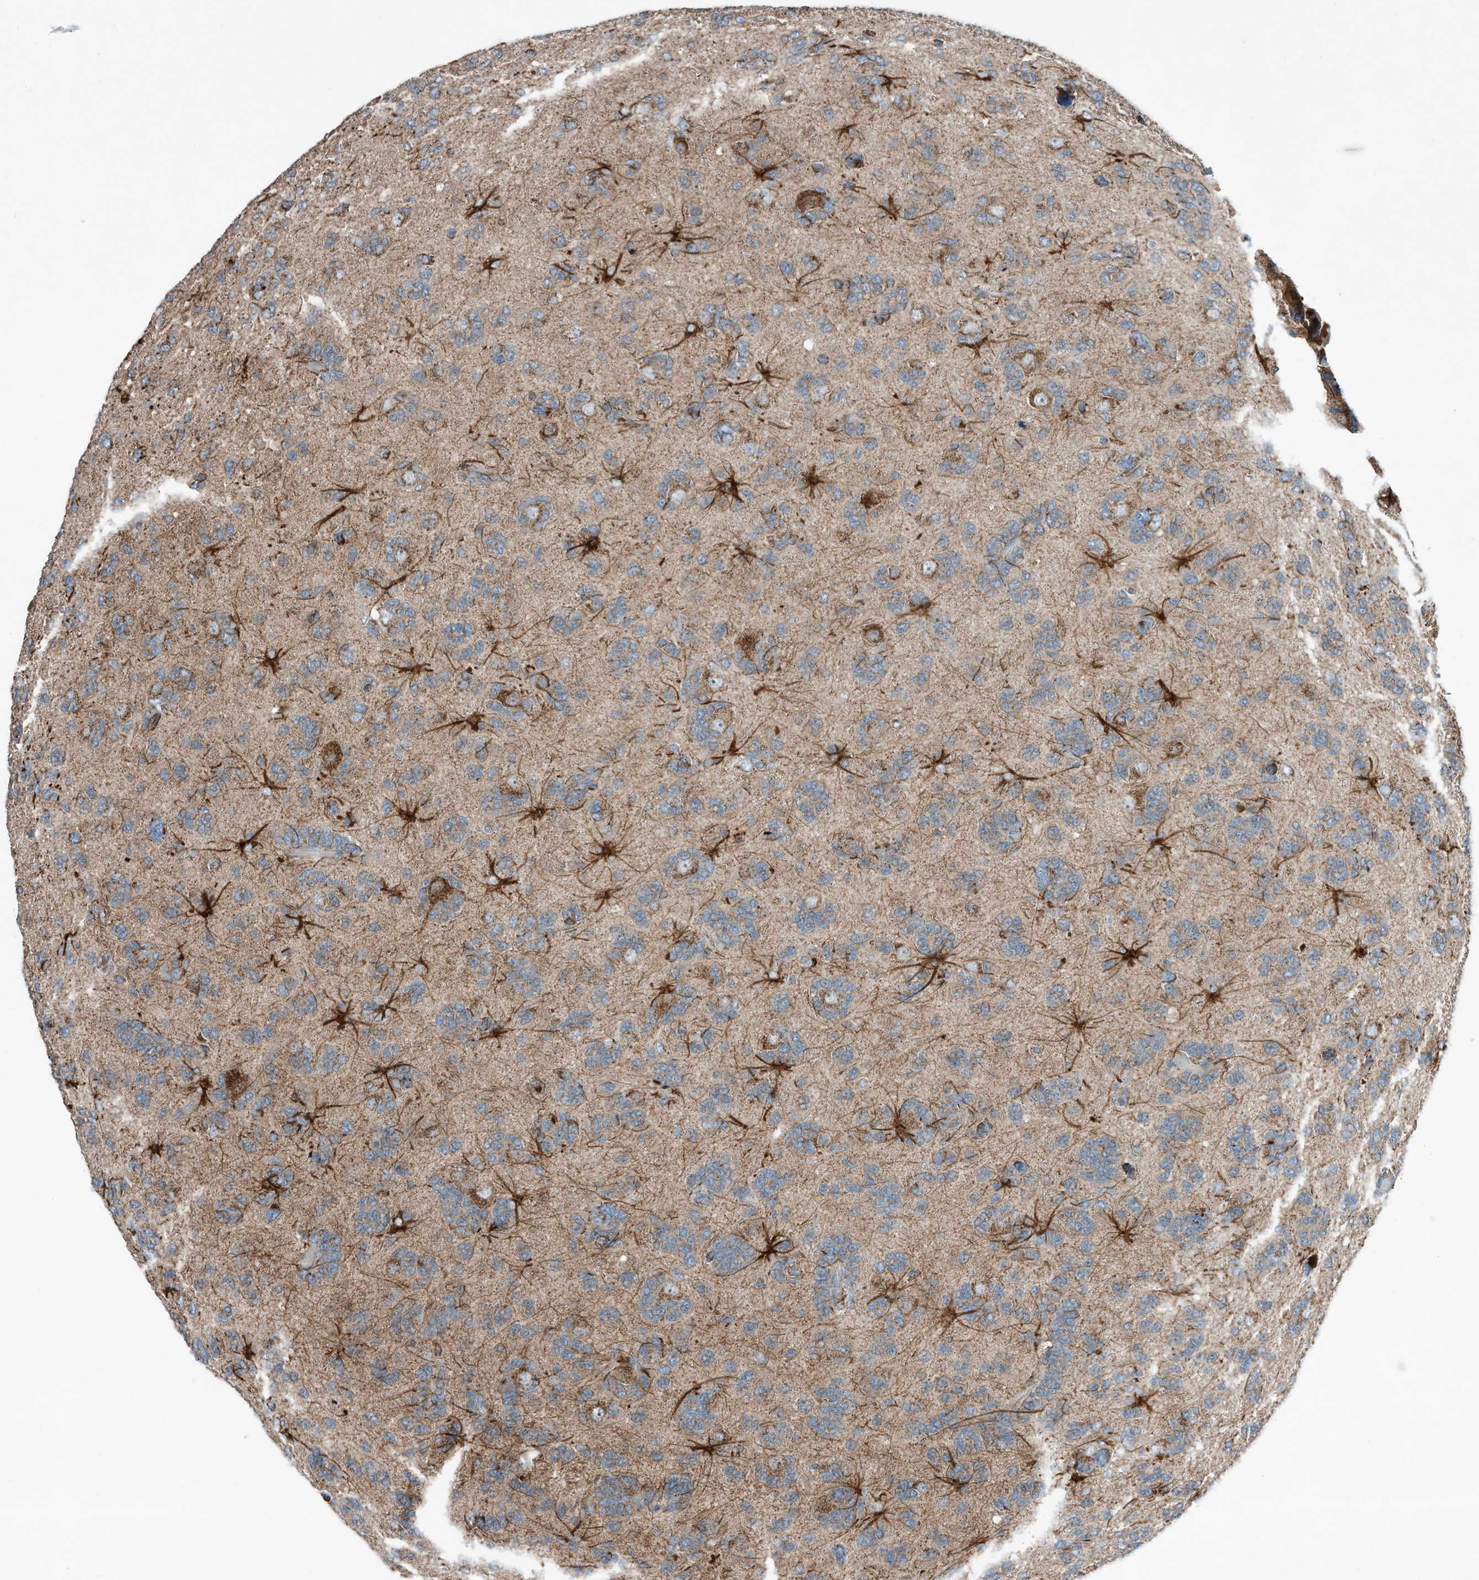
{"staining": {"intensity": "weak", "quantity": "<25%", "location": "cytoplasmic/membranous"}, "tissue": "glioma", "cell_type": "Tumor cells", "image_type": "cancer", "snomed": [{"axis": "morphology", "description": "Glioma, malignant, High grade"}, {"axis": "topography", "description": "Brain"}], "caption": "The image exhibits no staining of tumor cells in glioma. (DAB (3,3'-diaminobenzidine) IHC, high magnification).", "gene": "RMND1", "patient": {"sex": "female", "age": 59}}